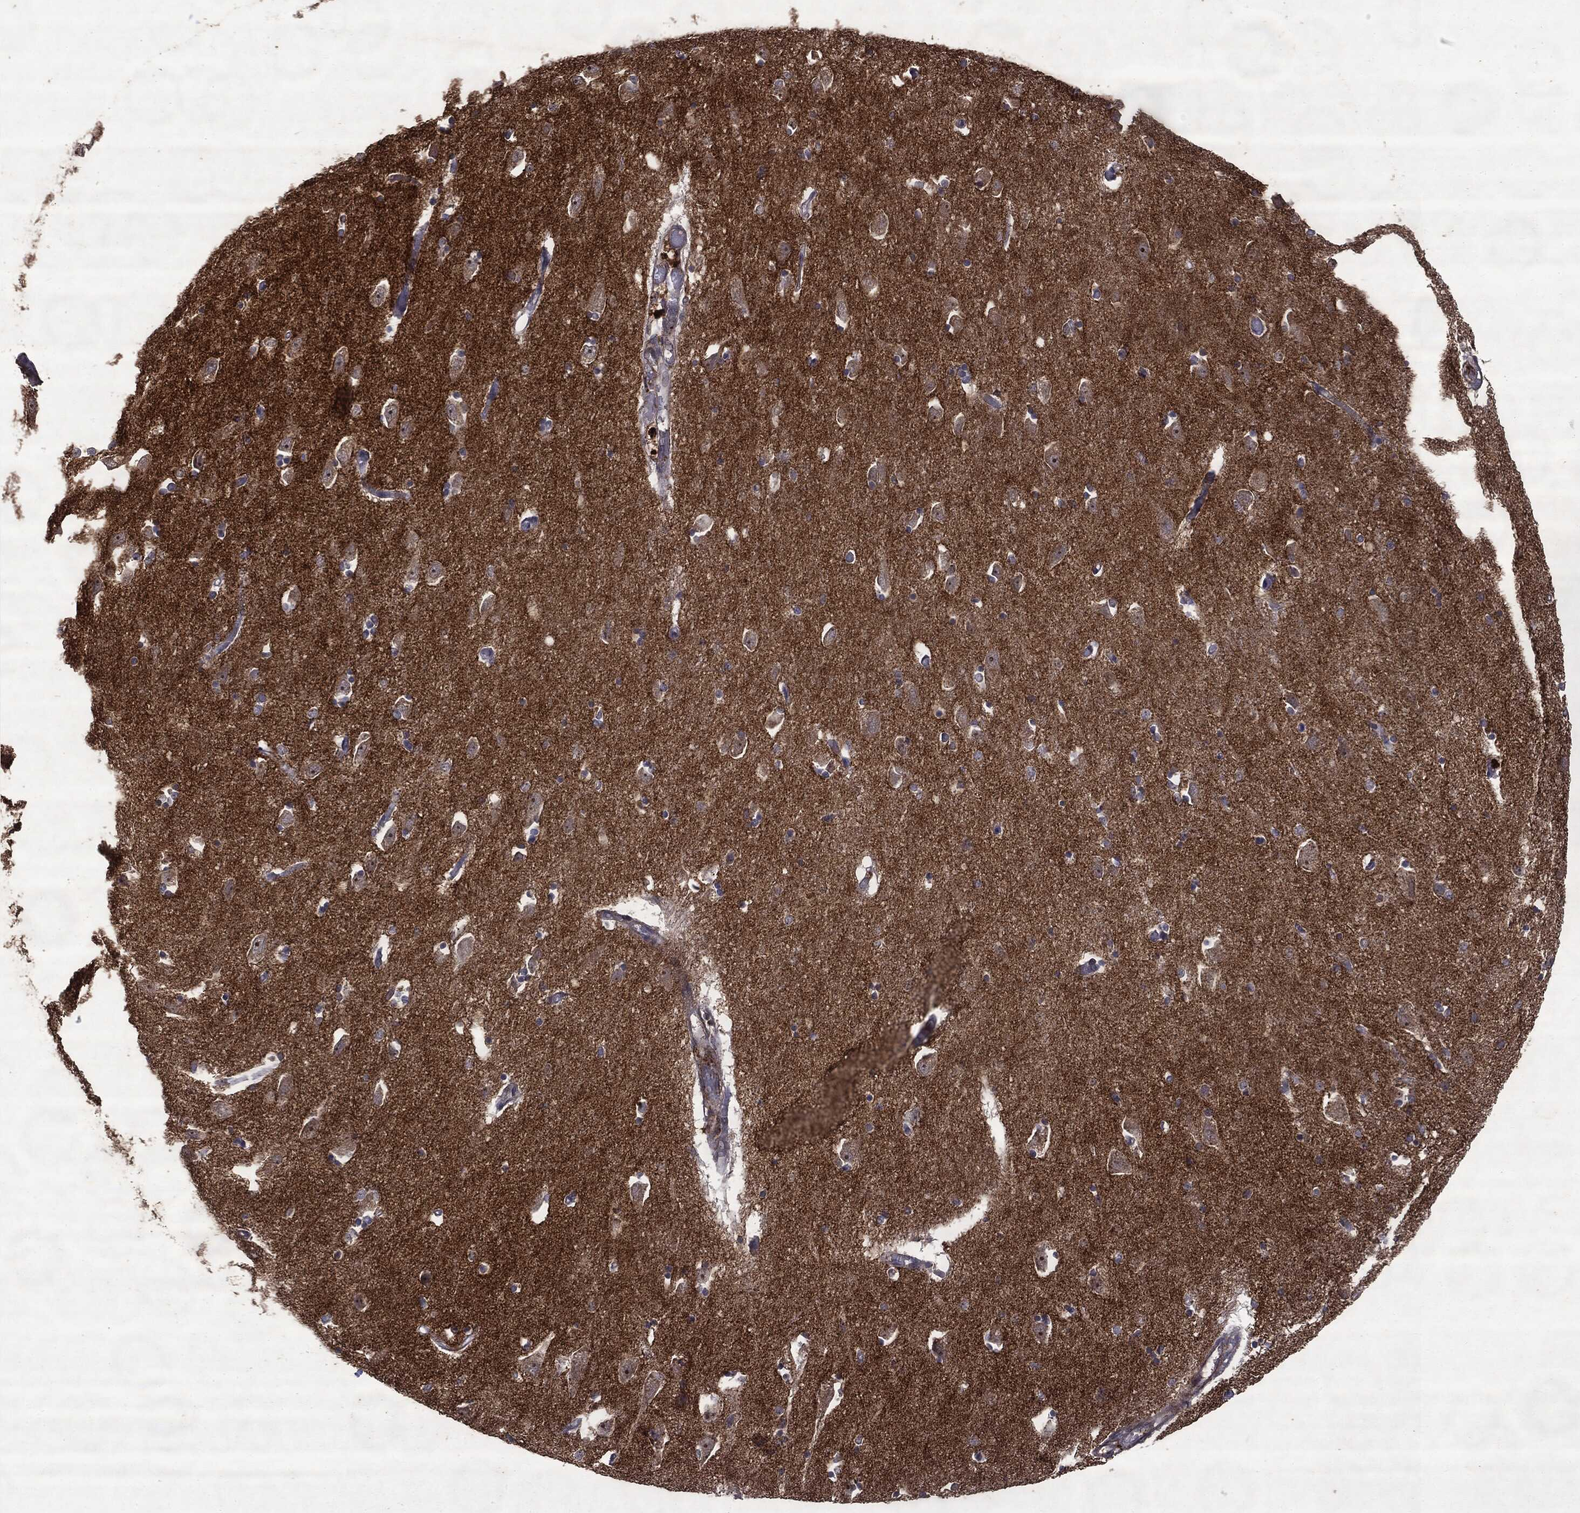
{"staining": {"intensity": "negative", "quantity": "none", "location": "none"}, "tissue": "hippocampus", "cell_type": "Glial cells", "image_type": "normal", "snomed": [{"axis": "morphology", "description": "Normal tissue, NOS"}, {"axis": "topography", "description": "Lateral ventricle wall"}, {"axis": "topography", "description": "Hippocampus"}], "caption": "Immunohistochemistry photomicrograph of normal hippocampus stained for a protein (brown), which demonstrates no expression in glial cells.", "gene": "PTEN", "patient": {"sex": "female", "age": 63}}